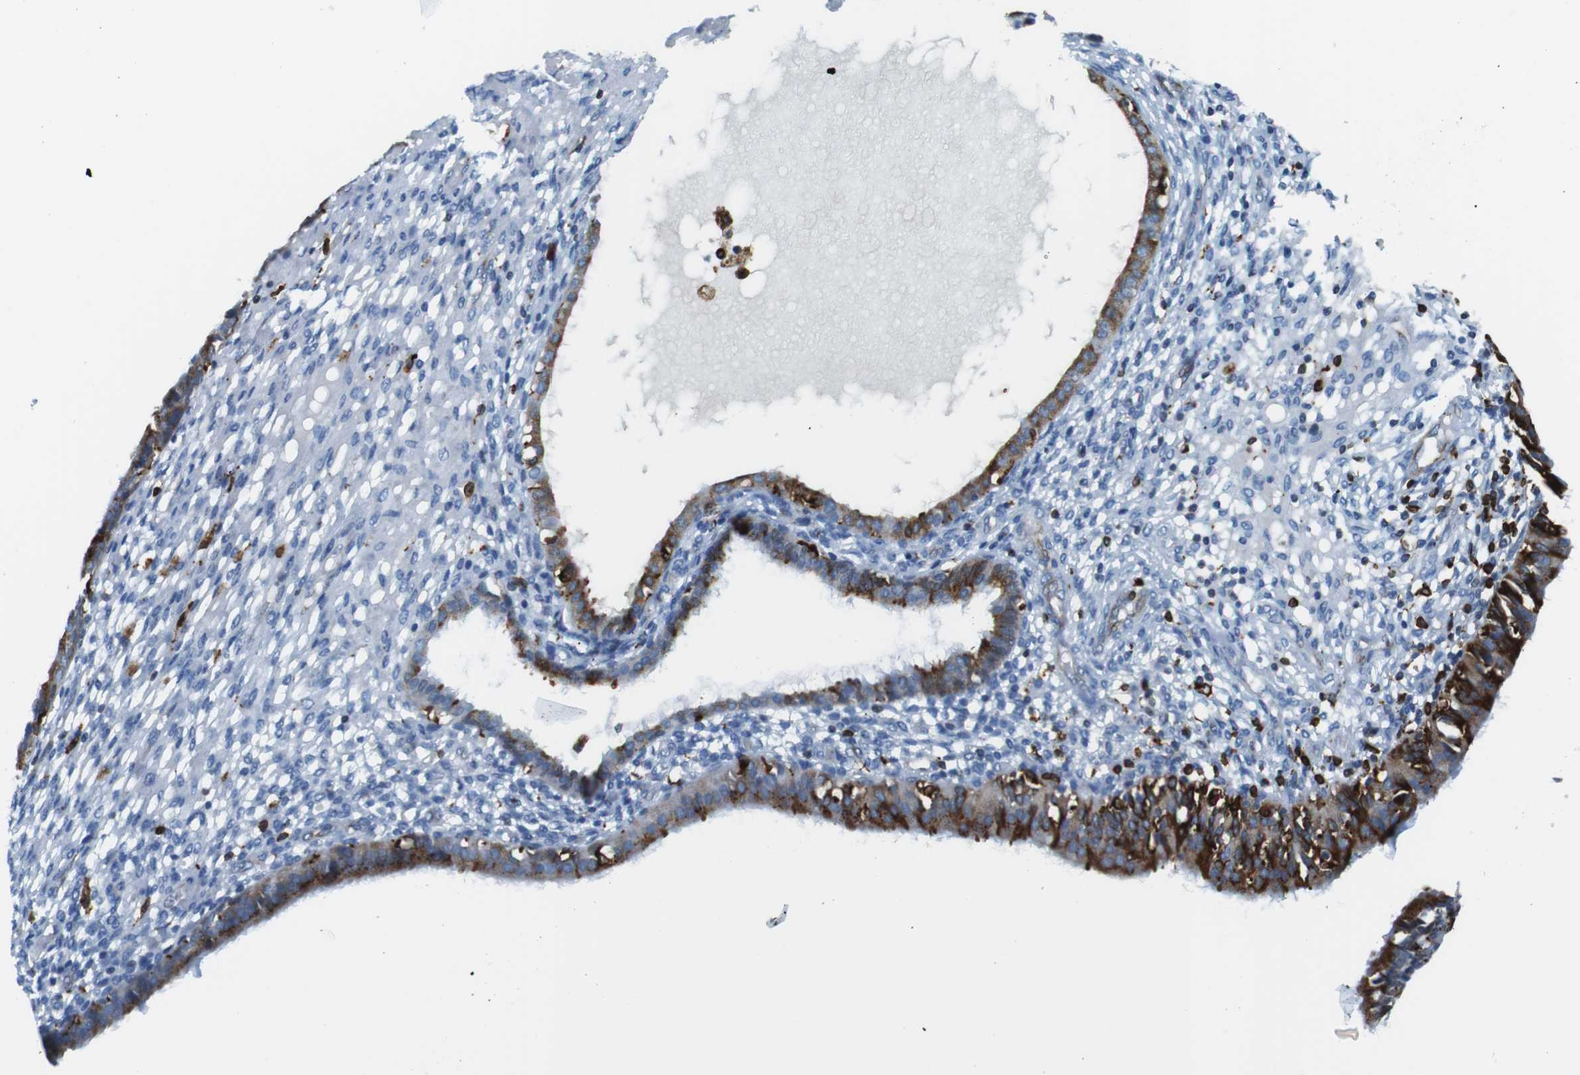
{"staining": {"intensity": "strong", "quantity": "<25%", "location": "cytoplasmic/membranous"}, "tissue": "endometrium", "cell_type": "Cells in endometrial stroma", "image_type": "normal", "snomed": [{"axis": "morphology", "description": "Normal tissue, NOS"}, {"axis": "topography", "description": "Endometrium"}], "caption": "Immunohistochemical staining of benign human endometrium displays strong cytoplasmic/membranous protein expression in about <25% of cells in endometrial stroma. The staining was performed using DAB (3,3'-diaminobenzidine) to visualize the protein expression in brown, while the nuclei were stained in blue with hematoxylin (Magnification: 20x).", "gene": "CIITA", "patient": {"sex": "female", "age": 61}}